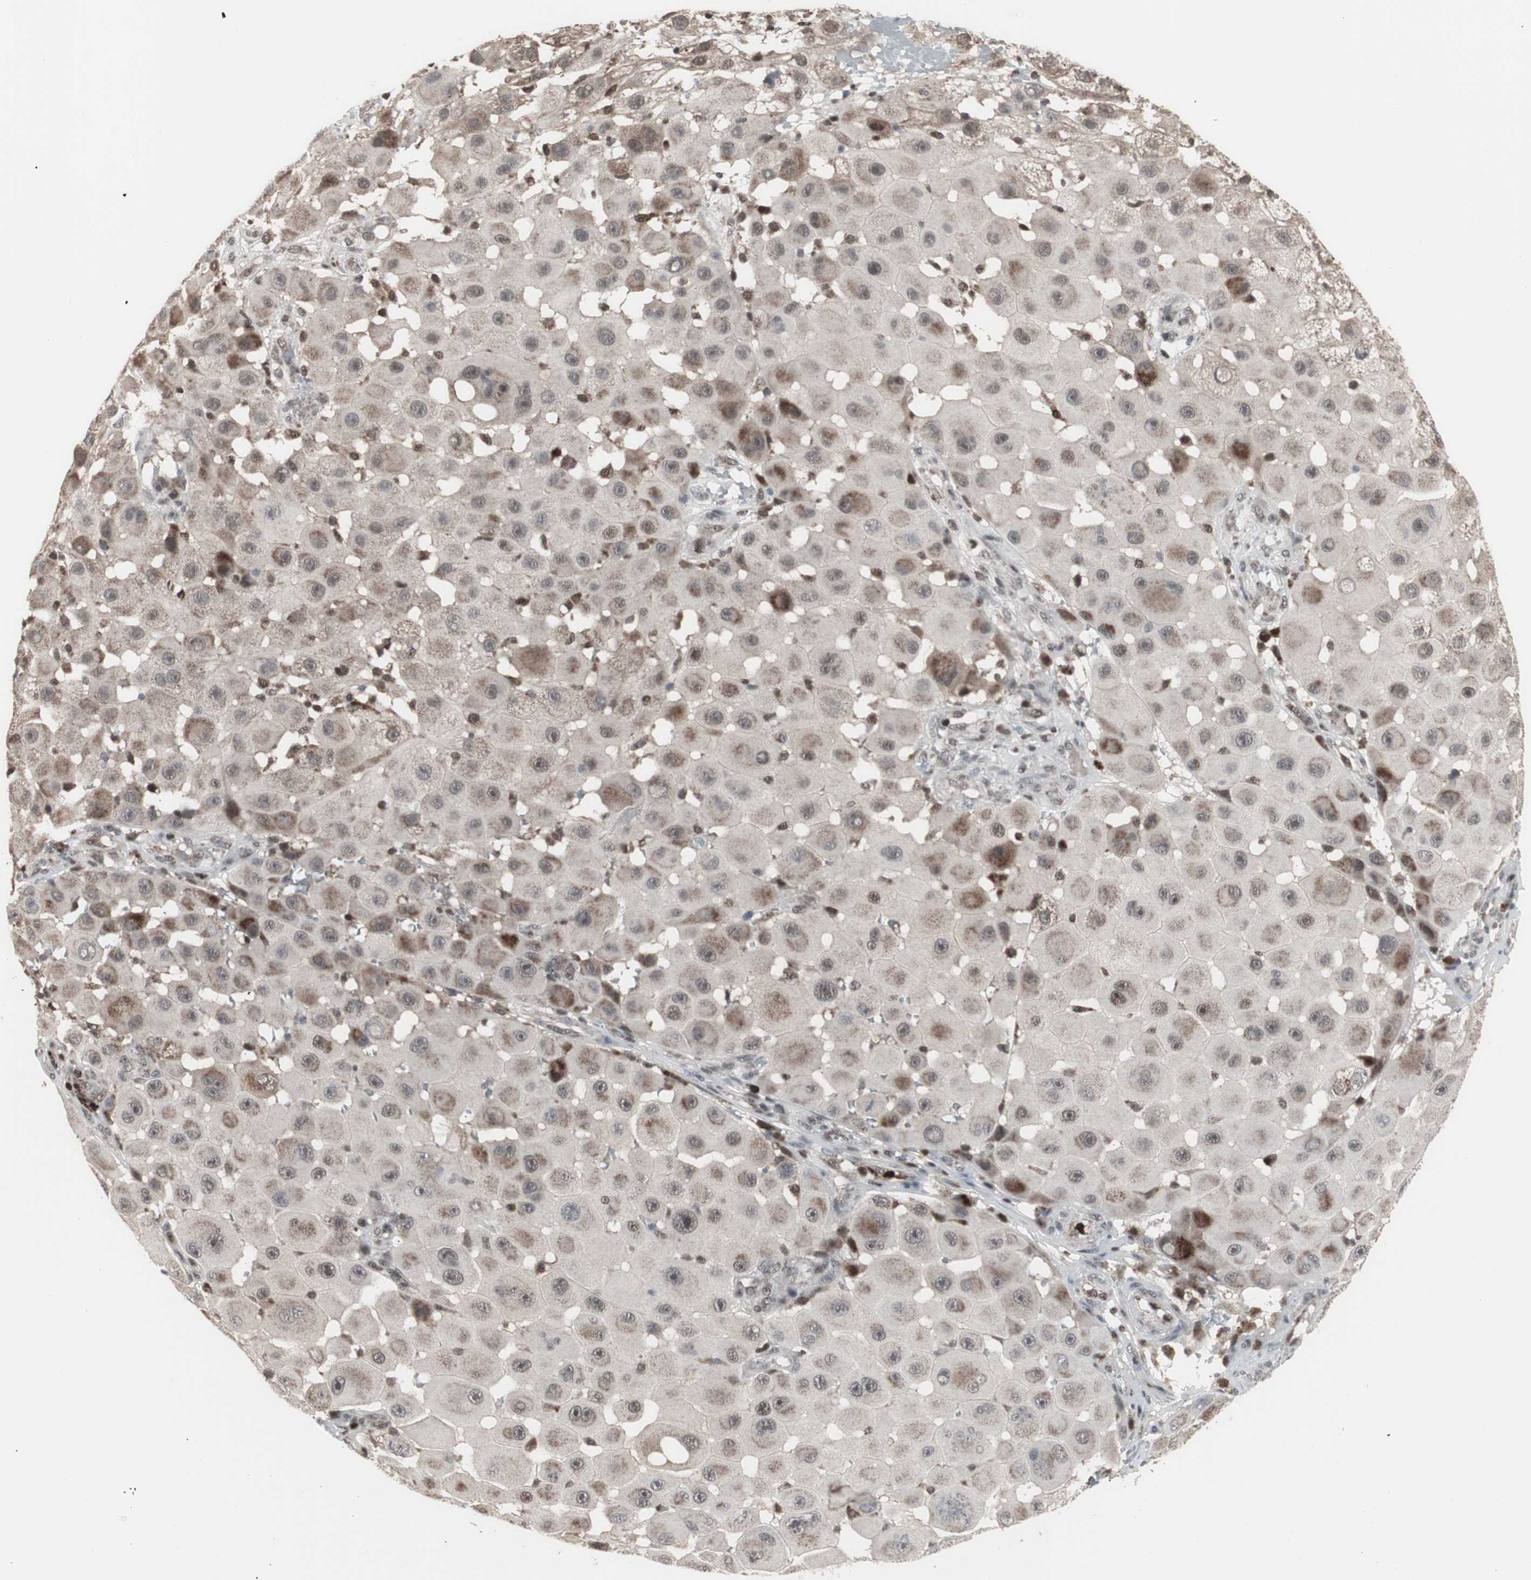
{"staining": {"intensity": "weak", "quantity": ">75%", "location": "cytoplasmic/membranous,nuclear"}, "tissue": "melanoma", "cell_type": "Tumor cells", "image_type": "cancer", "snomed": [{"axis": "morphology", "description": "Malignant melanoma, NOS"}, {"axis": "topography", "description": "Skin"}], "caption": "There is low levels of weak cytoplasmic/membranous and nuclear staining in tumor cells of melanoma, as demonstrated by immunohistochemical staining (brown color).", "gene": "RXRA", "patient": {"sex": "female", "age": 81}}